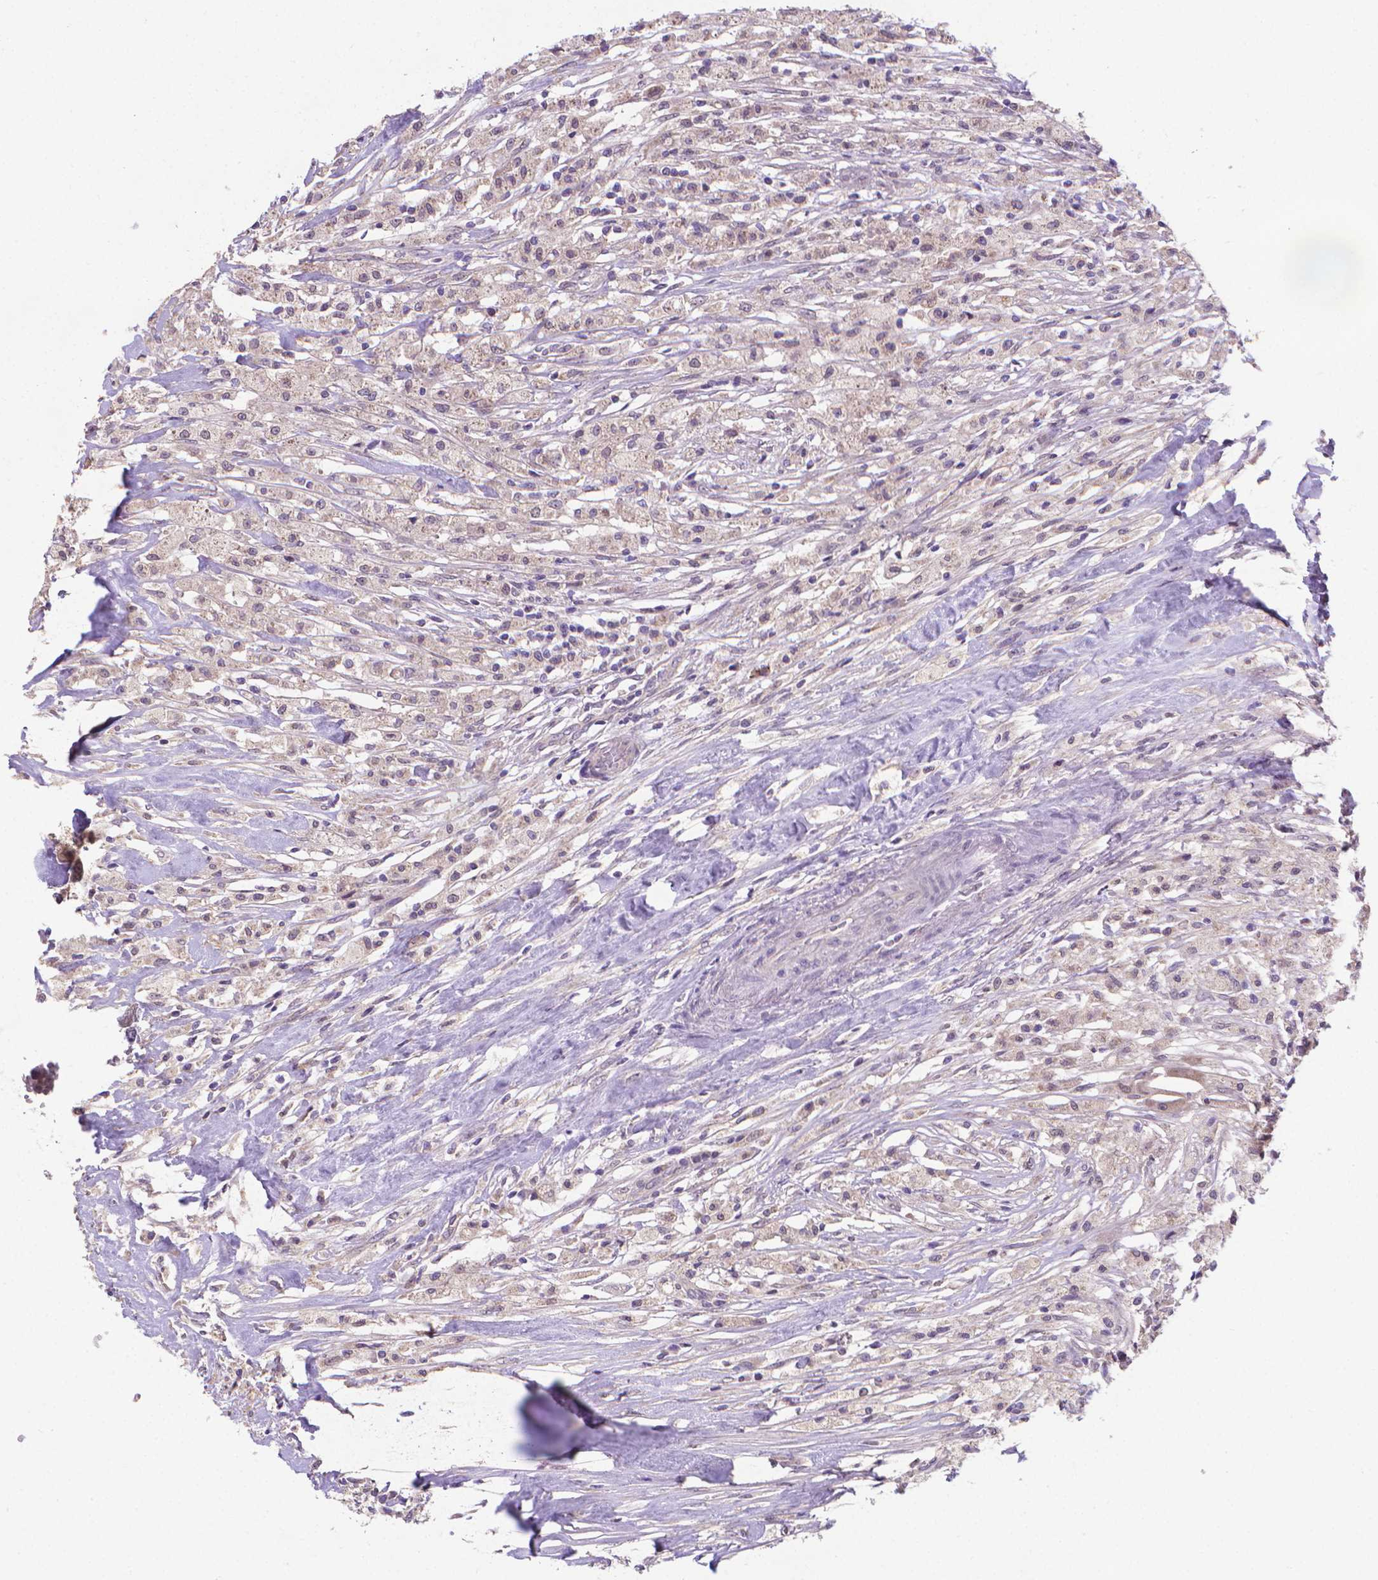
{"staining": {"intensity": "negative", "quantity": "none", "location": "none"}, "tissue": "testis cancer", "cell_type": "Tumor cells", "image_type": "cancer", "snomed": [{"axis": "morphology", "description": "Necrosis, NOS"}, {"axis": "morphology", "description": "Carcinoma, Embryonal, NOS"}, {"axis": "topography", "description": "Testis"}], "caption": "This micrograph is of testis cancer stained with immunohistochemistry (IHC) to label a protein in brown with the nuclei are counter-stained blue. There is no expression in tumor cells. (DAB immunohistochemistry (IHC) visualized using brightfield microscopy, high magnification).", "gene": "GPR63", "patient": {"sex": "male", "age": 19}}